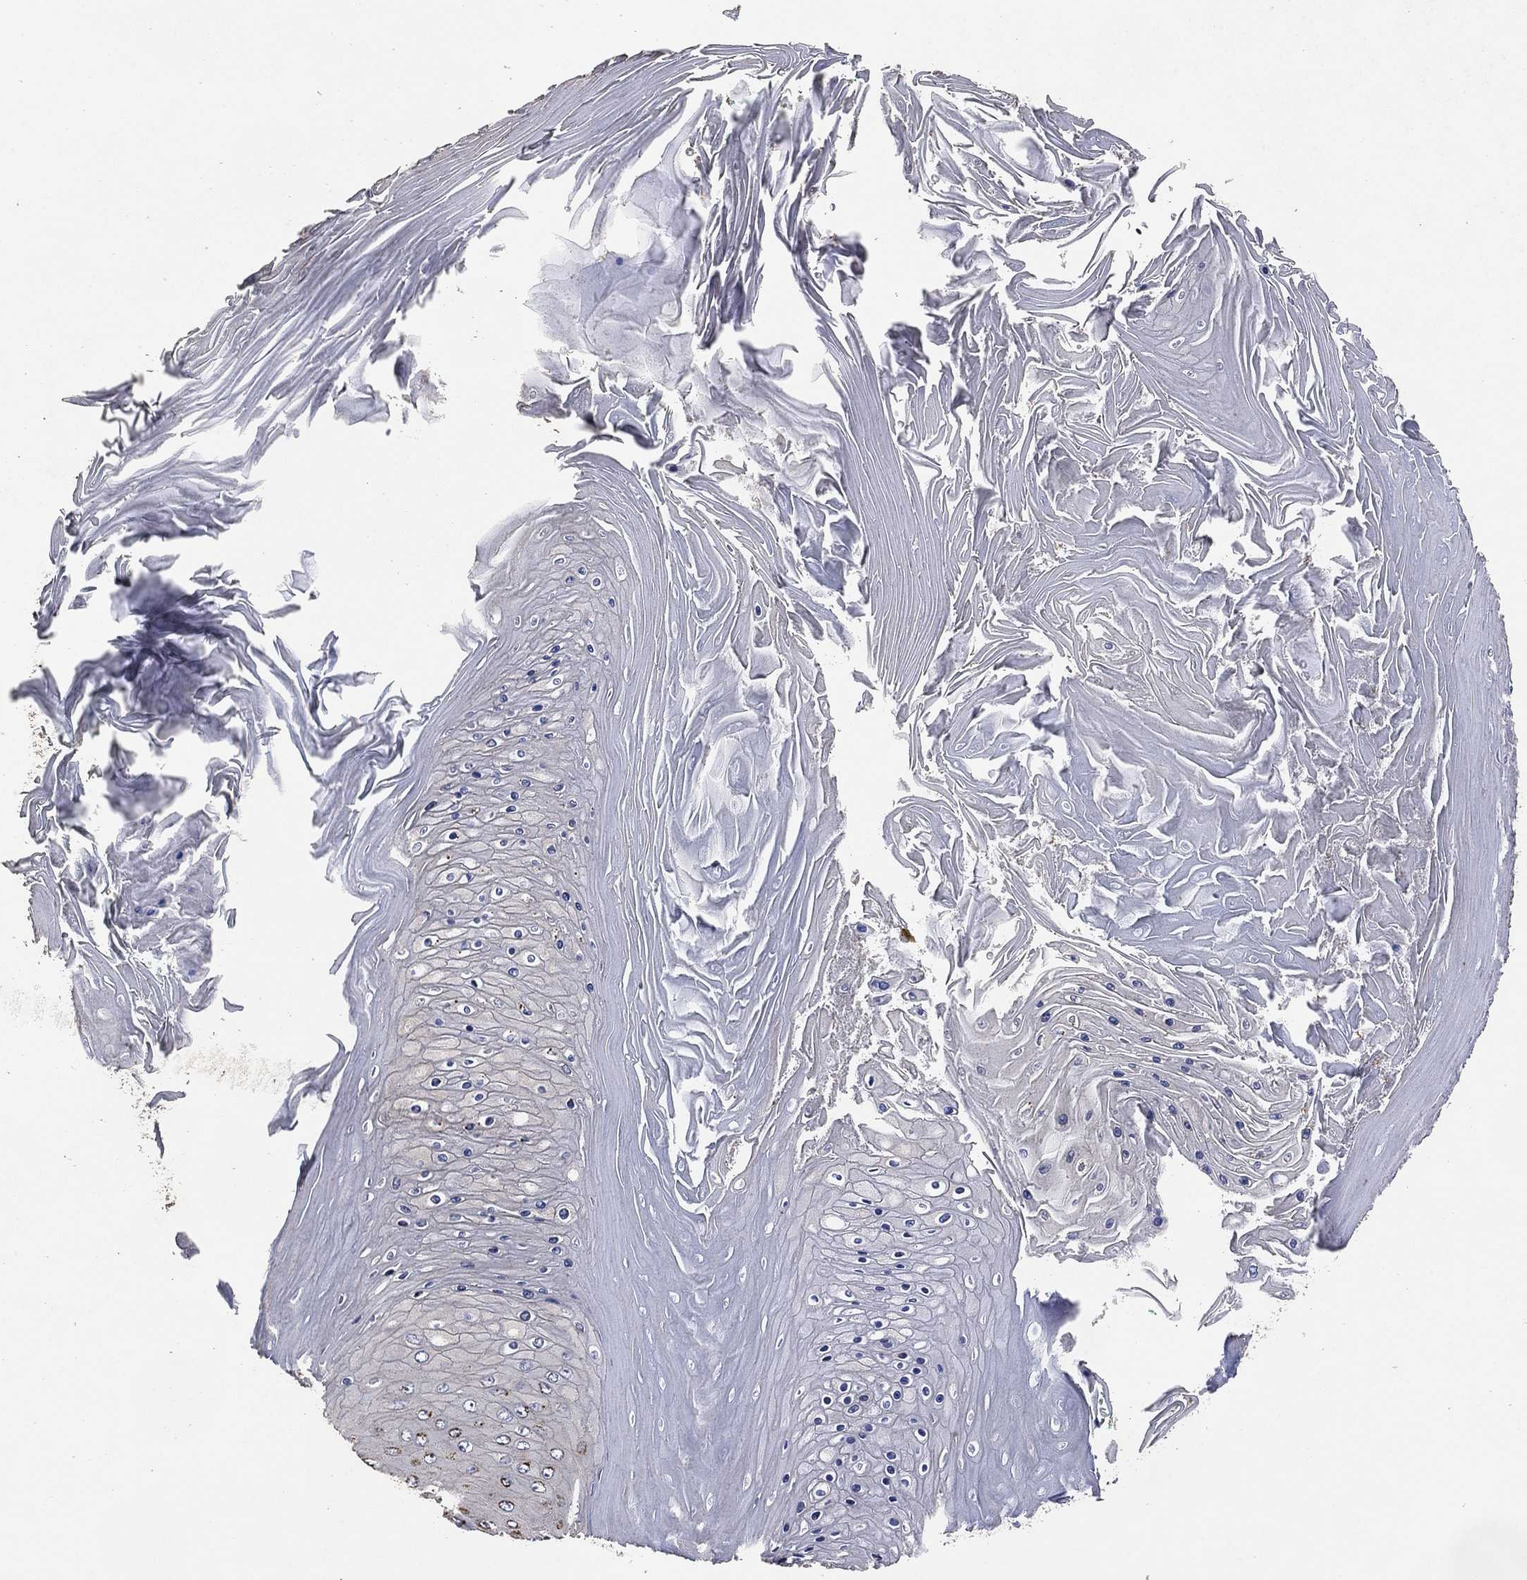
{"staining": {"intensity": "moderate", "quantity": "25%-75%", "location": "cytoplasmic/membranous"}, "tissue": "skin cancer", "cell_type": "Tumor cells", "image_type": "cancer", "snomed": [{"axis": "morphology", "description": "Squamous cell carcinoma, NOS"}, {"axis": "topography", "description": "Skin"}], "caption": "Skin cancer stained for a protein displays moderate cytoplasmic/membranous positivity in tumor cells. (DAB (3,3'-diaminobenzidine) IHC with brightfield microscopy, high magnification).", "gene": "LIMD1", "patient": {"sex": "male", "age": 62}}